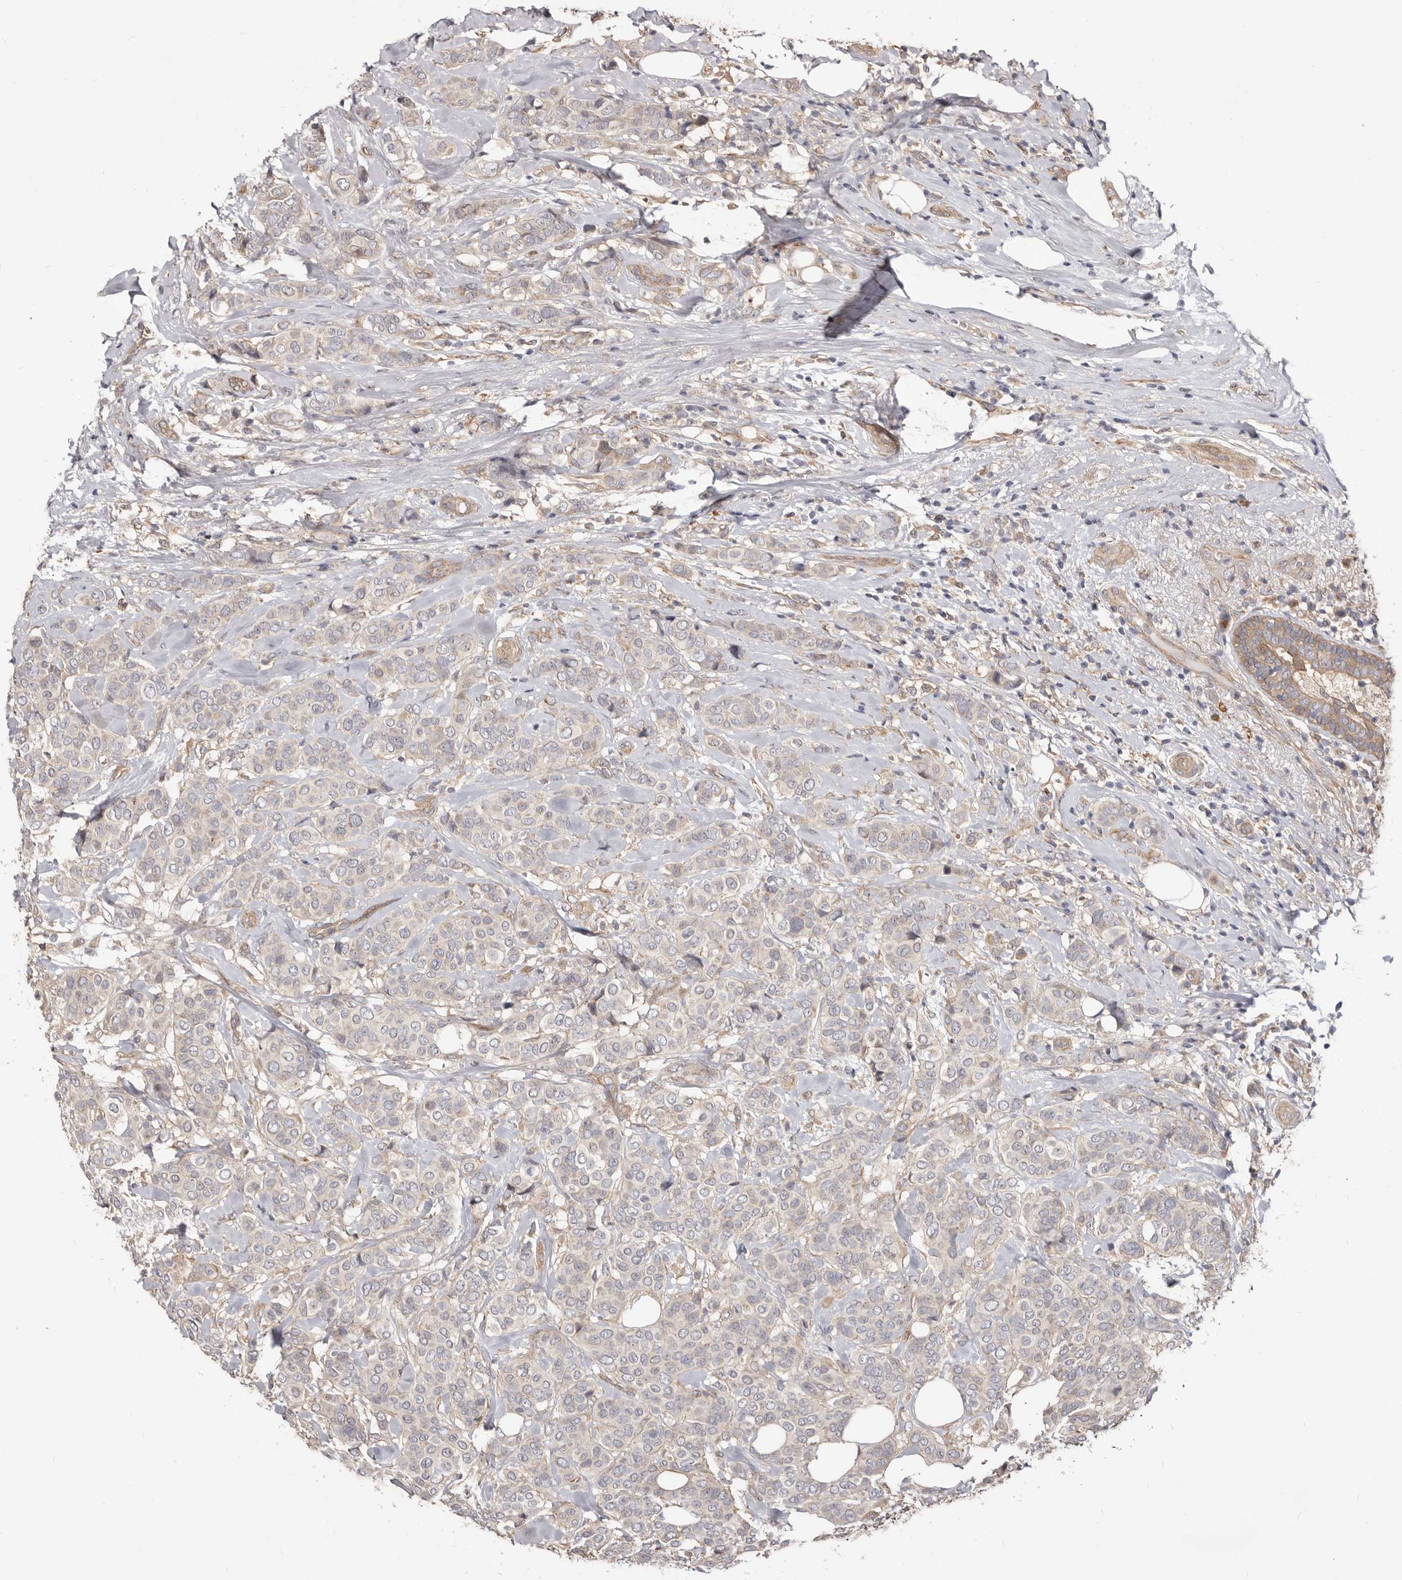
{"staining": {"intensity": "weak", "quantity": "<25%", "location": "cytoplasmic/membranous"}, "tissue": "breast cancer", "cell_type": "Tumor cells", "image_type": "cancer", "snomed": [{"axis": "morphology", "description": "Lobular carcinoma"}, {"axis": "topography", "description": "Breast"}], "caption": "Immunohistochemistry of breast cancer displays no expression in tumor cells.", "gene": "GPATCH4", "patient": {"sex": "female", "age": 51}}